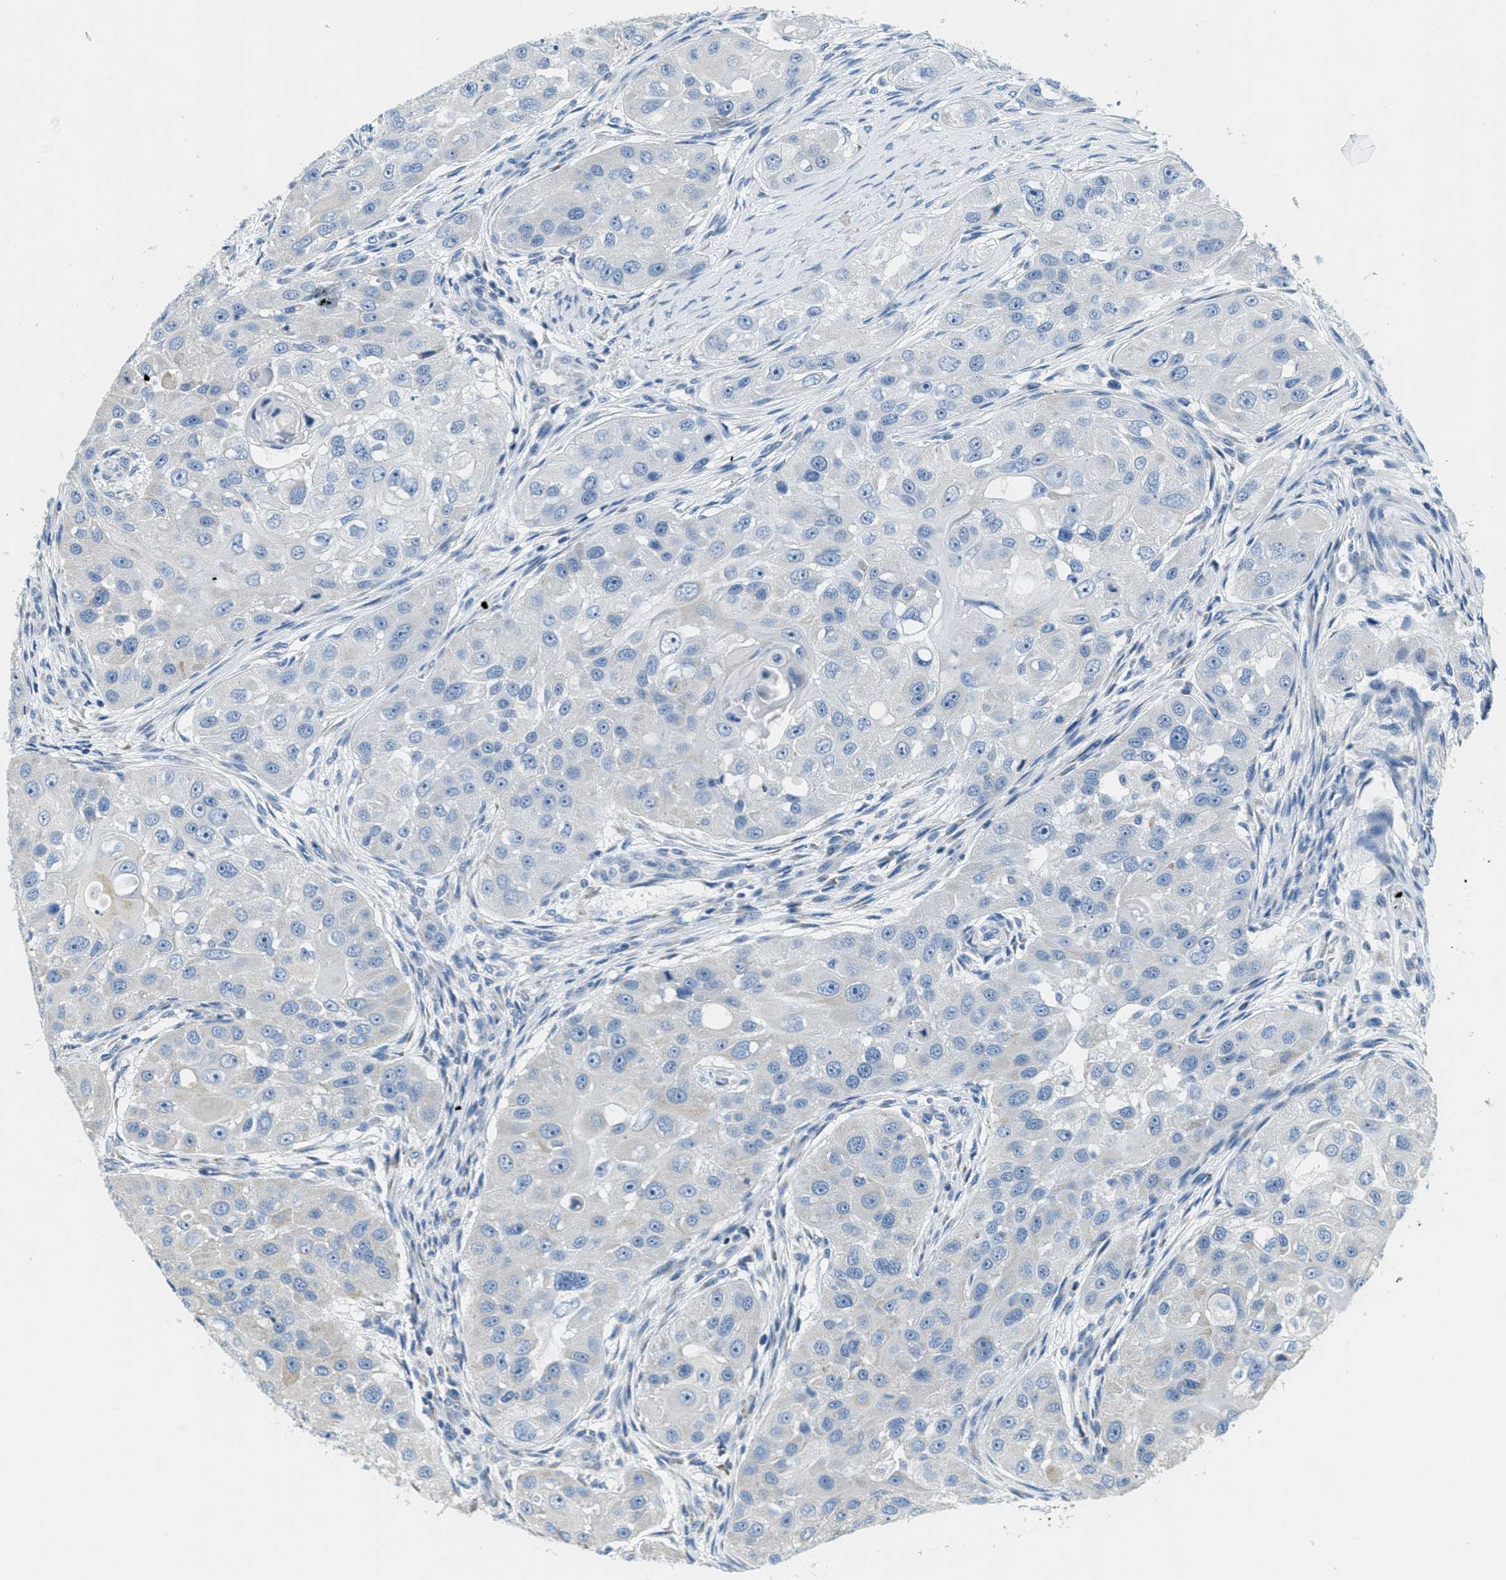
{"staining": {"intensity": "negative", "quantity": "none", "location": "none"}, "tissue": "head and neck cancer", "cell_type": "Tumor cells", "image_type": "cancer", "snomed": [{"axis": "morphology", "description": "Normal tissue, NOS"}, {"axis": "morphology", "description": "Squamous cell carcinoma, NOS"}, {"axis": "topography", "description": "Skeletal muscle"}, {"axis": "topography", "description": "Head-Neck"}], "caption": "DAB immunohistochemical staining of human head and neck cancer (squamous cell carcinoma) shows no significant staining in tumor cells.", "gene": "CA4", "patient": {"sex": "male", "age": 51}}